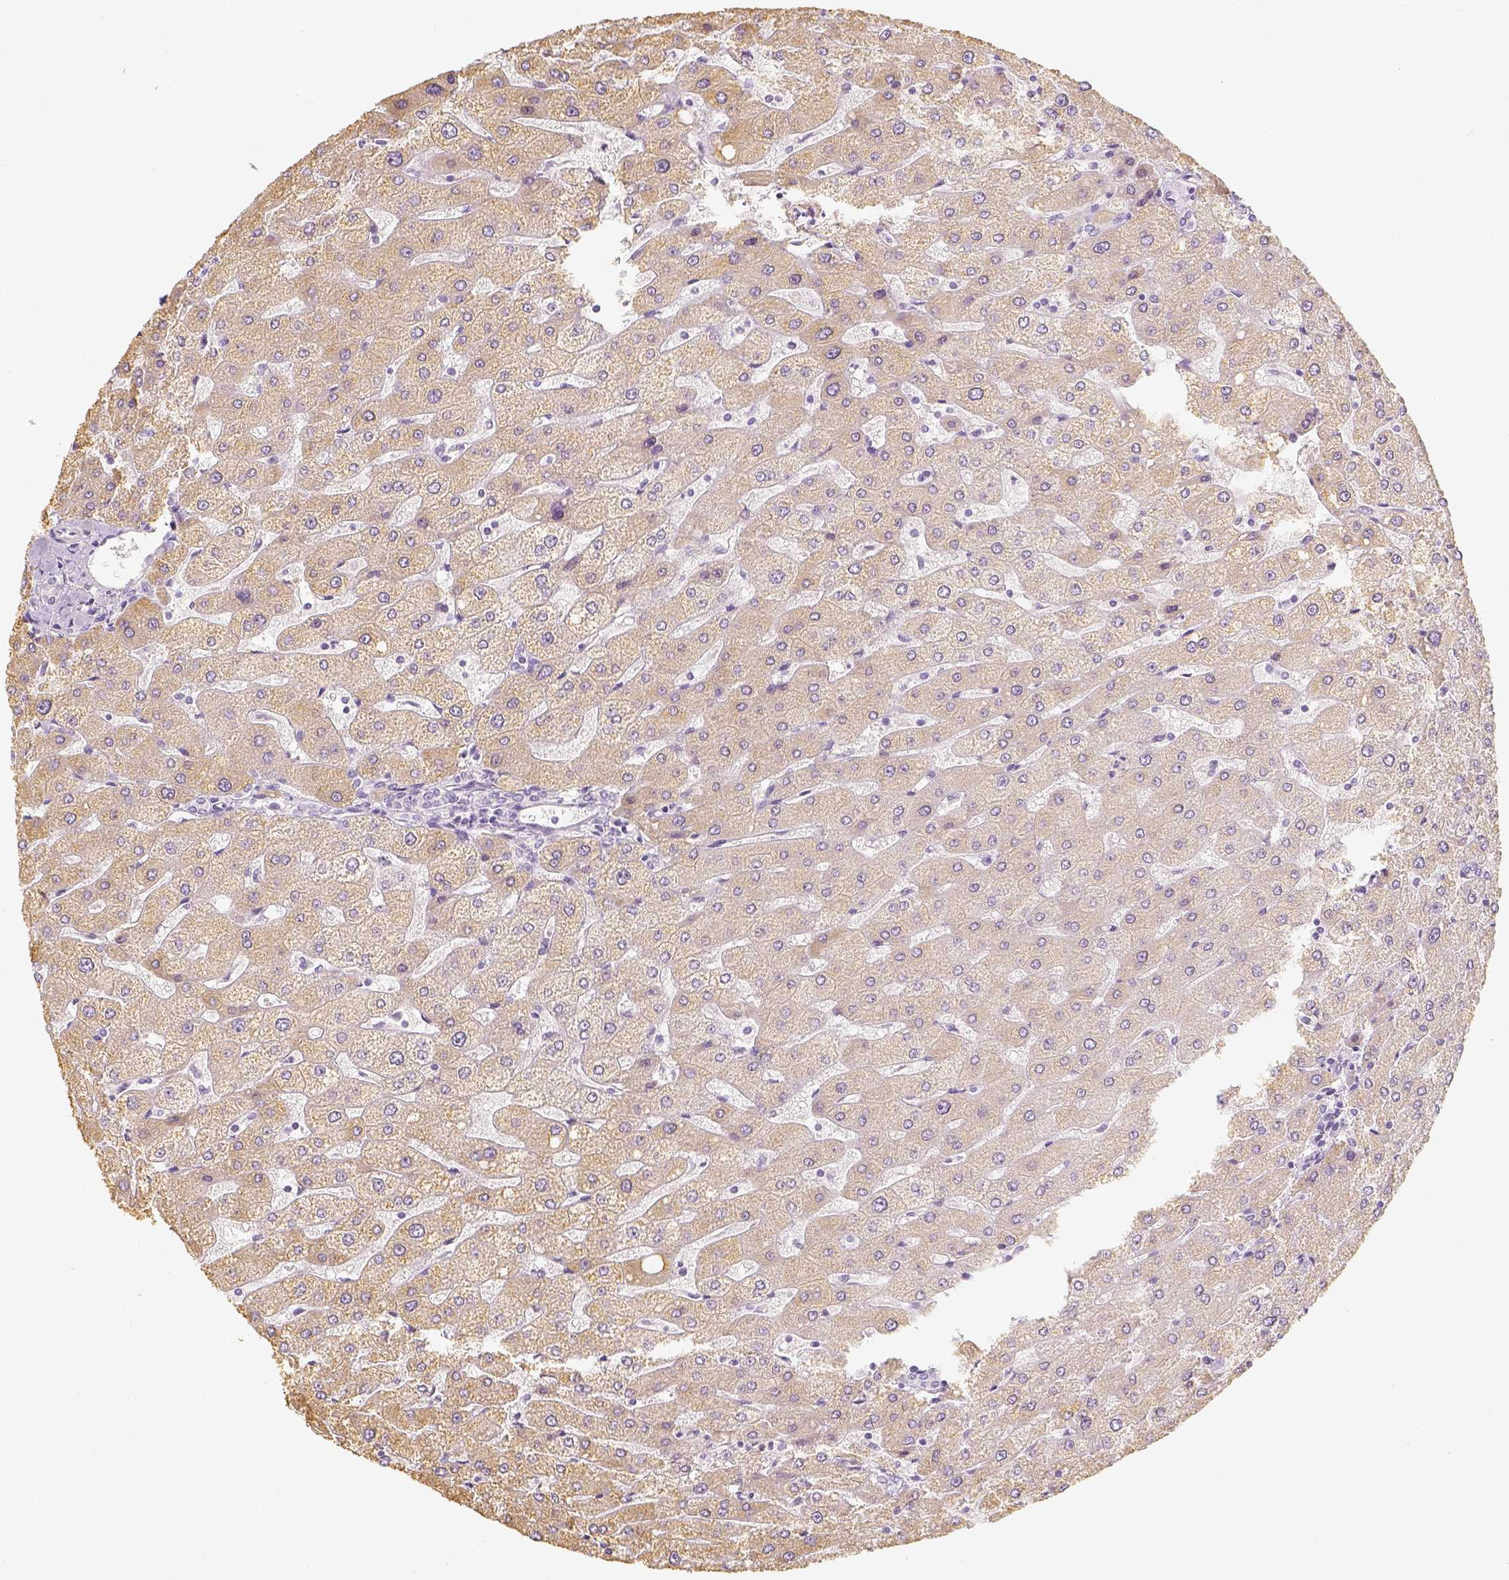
{"staining": {"intensity": "negative", "quantity": "none", "location": "none"}, "tissue": "liver", "cell_type": "Cholangiocytes", "image_type": "normal", "snomed": [{"axis": "morphology", "description": "Normal tissue, NOS"}, {"axis": "topography", "description": "Liver"}], "caption": "Immunohistochemistry (IHC) micrograph of unremarkable liver stained for a protein (brown), which shows no staining in cholangiocytes. (DAB immunohistochemistry (IHC) visualized using brightfield microscopy, high magnification).", "gene": "NECAB2", "patient": {"sex": "male", "age": 67}}